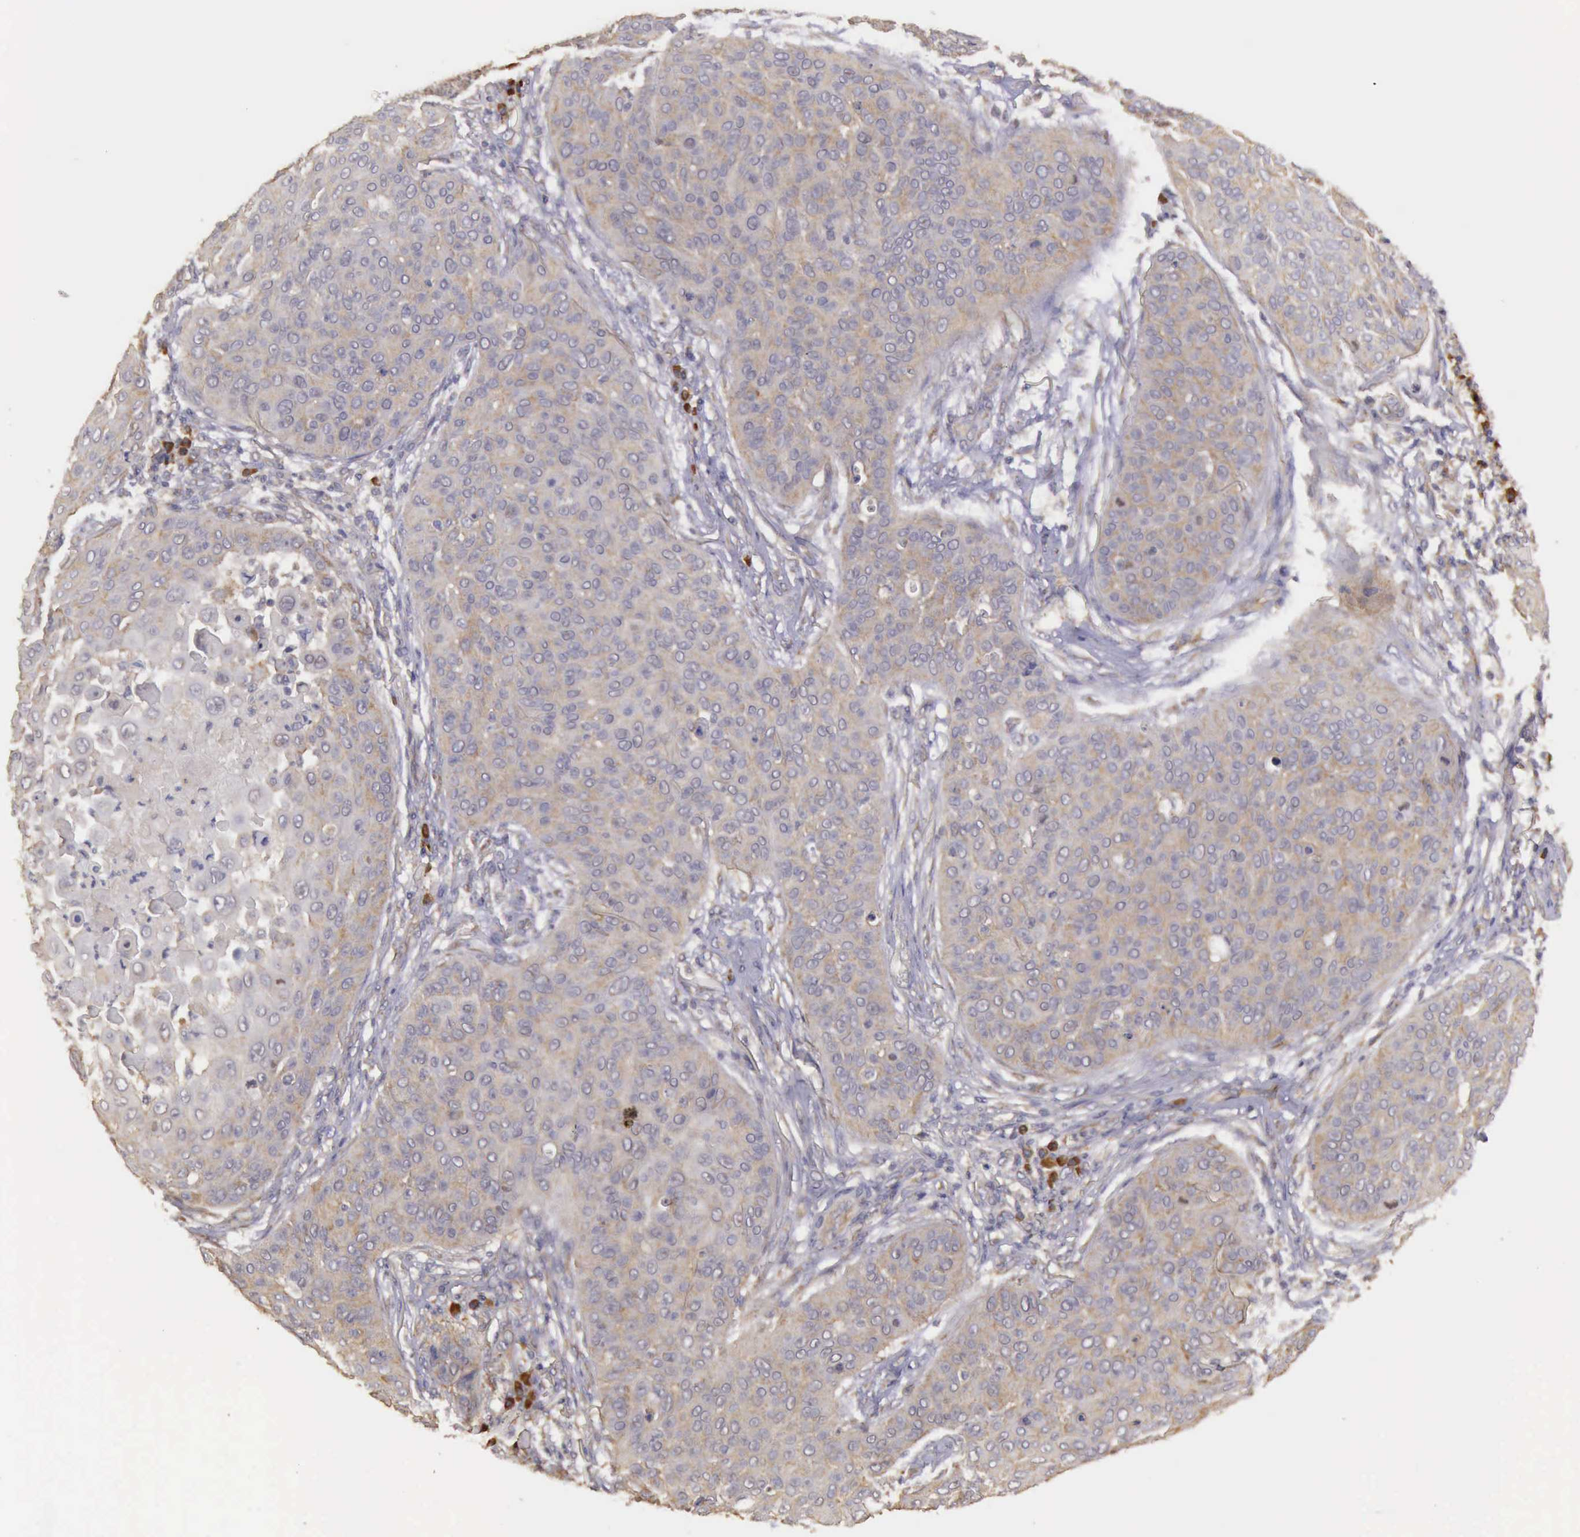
{"staining": {"intensity": "weak", "quantity": ">75%", "location": "cytoplasmic/membranous"}, "tissue": "skin cancer", "cell_type": "Tumor cells", "image_type": "cancer", "snomed": [{"axis": "morphology", "description": "Squamous cell carcinoma, NOS"}, {"axis": "topography", "description": "Skin"}], "caption": "Skin squamous cell carcinoma stained for a protein (brown) displays weak cytoplasmic/membranous positive positivity in about >75% of tumor cells.", "gene": "EIF5", "patient": {"sex": "male", "age": 82}}